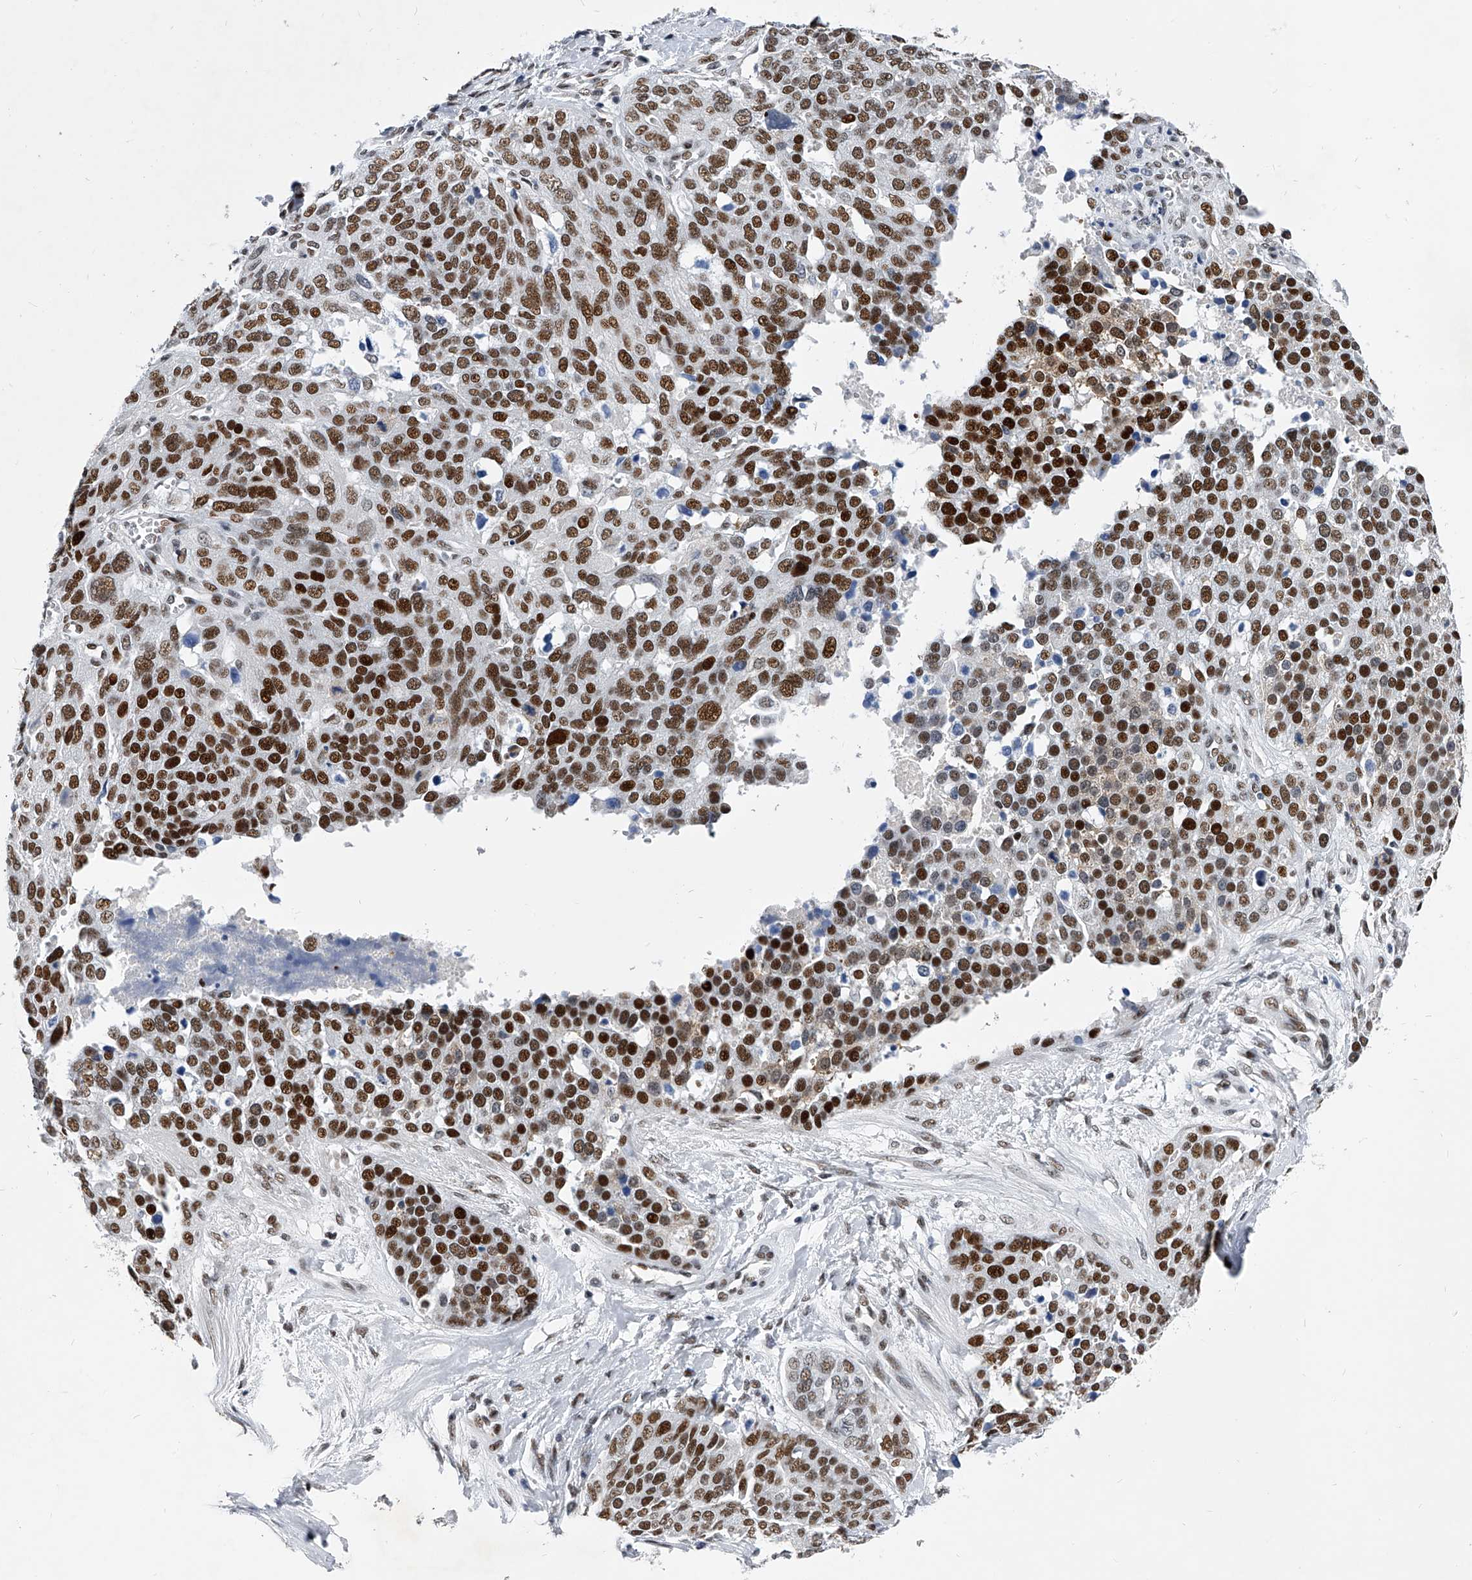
{"staining": {"intensity": "strong", "quantity": ">75%", "location": "nuclear"}, "tissue": "ovarian cancer", "cell_type": "Tumor cells", "image_type": "cancer", "snomed": [{"axis": "morphology", "description": "Cystadenocarcinoma, serous, NOS"}, {"axis": "topography", "description": "Ovary"}], "caption": "Ovarian serous cystadenocarcinoma stained with a protein marker exhibits strong staining in tumor cells.", "gene": "TESK2", "patient": {"sex": "female", "age": 44}}